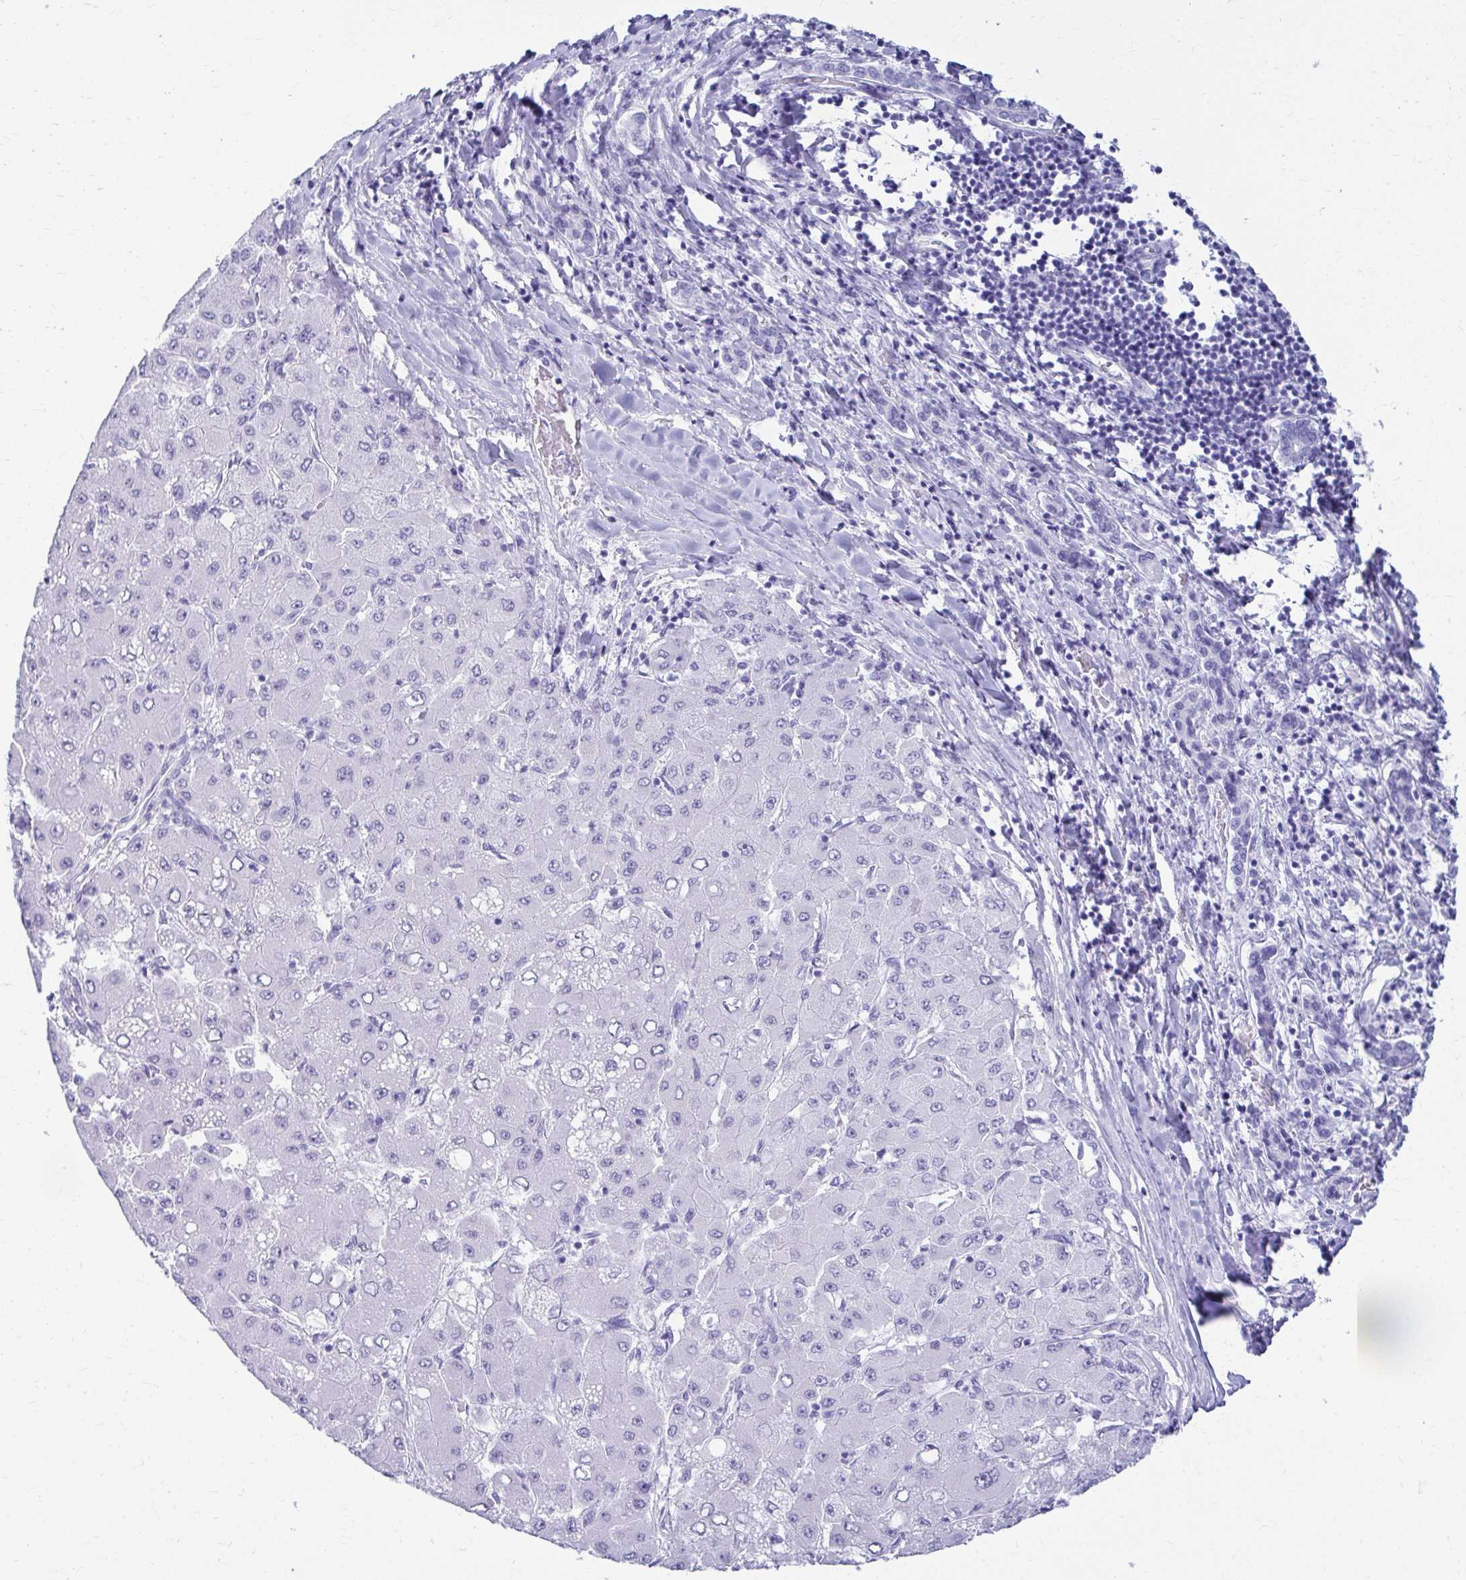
{"staining": {"intensity": "negative", "quantity": "none", "location": "none"}, "tissue": "liver cancer", "cell_type": "Tumor cells", "image_type": "cancer", "snomed": [{"axis": "morphology", "description": "Carcinoma, Hepatocellular, NOS"}, {"axis": "topography", "description": "Liver"}], "caption": "Immunohistochemical staining of human hepatocellular carcinoma (liver) exhibits no significant positivity in tumor cells.", "gene": "ATP4B", "patient": {"sex": "male", "age": 40}}